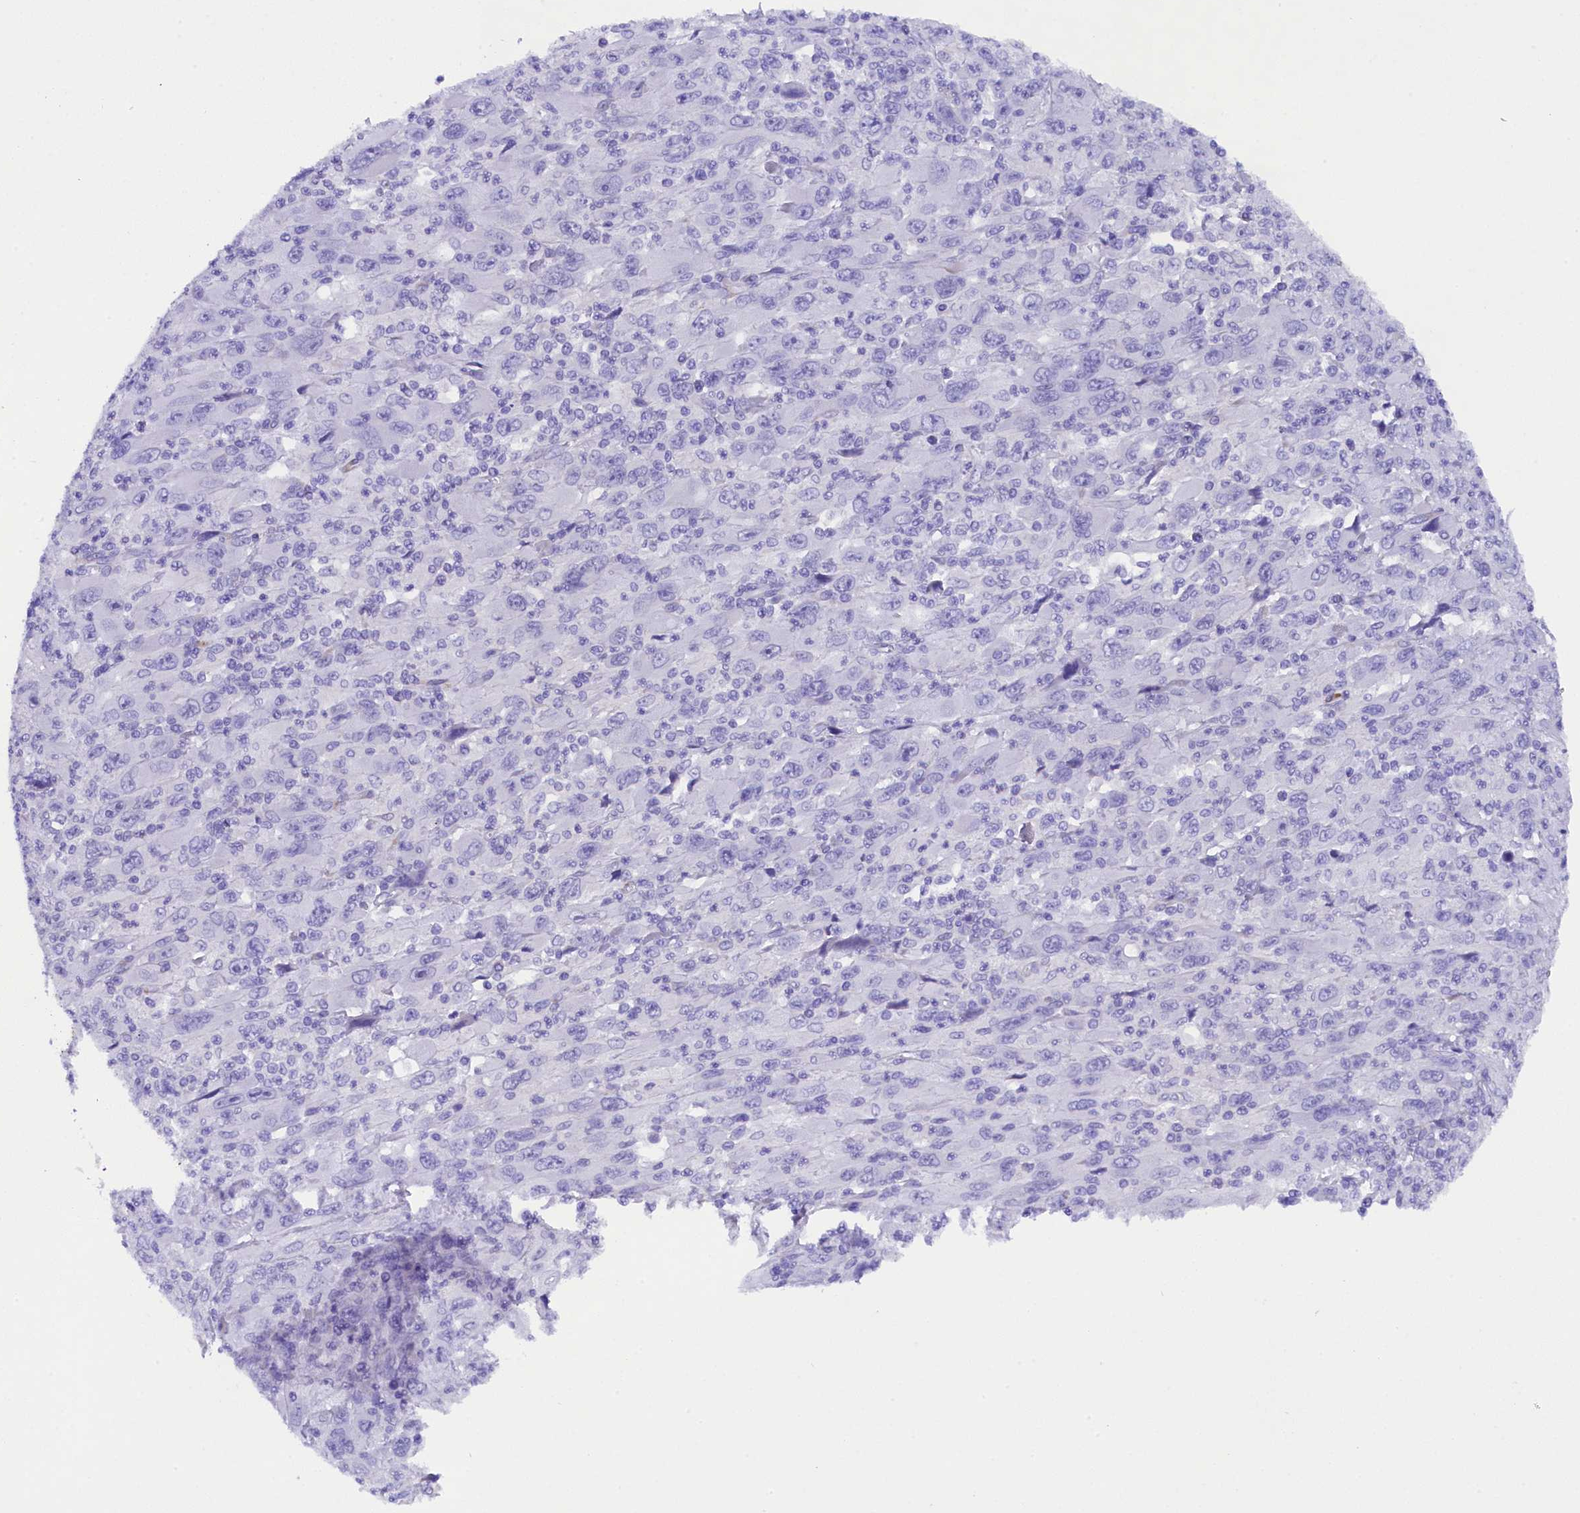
{"staining": {"intensity": "negative", "quantity": "none", "location": "none"}, "tissue": "melanoma", "cell_type": "Tumor cells", "image_type": "cancer", "snomed": [{"axis": "morphology", "description": "Malignant melanoma, Metastatic site"}, {"axis": "topography", "description": "Skin"}], "caption": "A high-resolution image shows immunohistochemistry (IHC) staining of malignant melanoma (metastatic site), which exhibits no significant positivity in tumor cells.", "gene": "SOD3", "patient": {"sex": "female", "age": 56}}